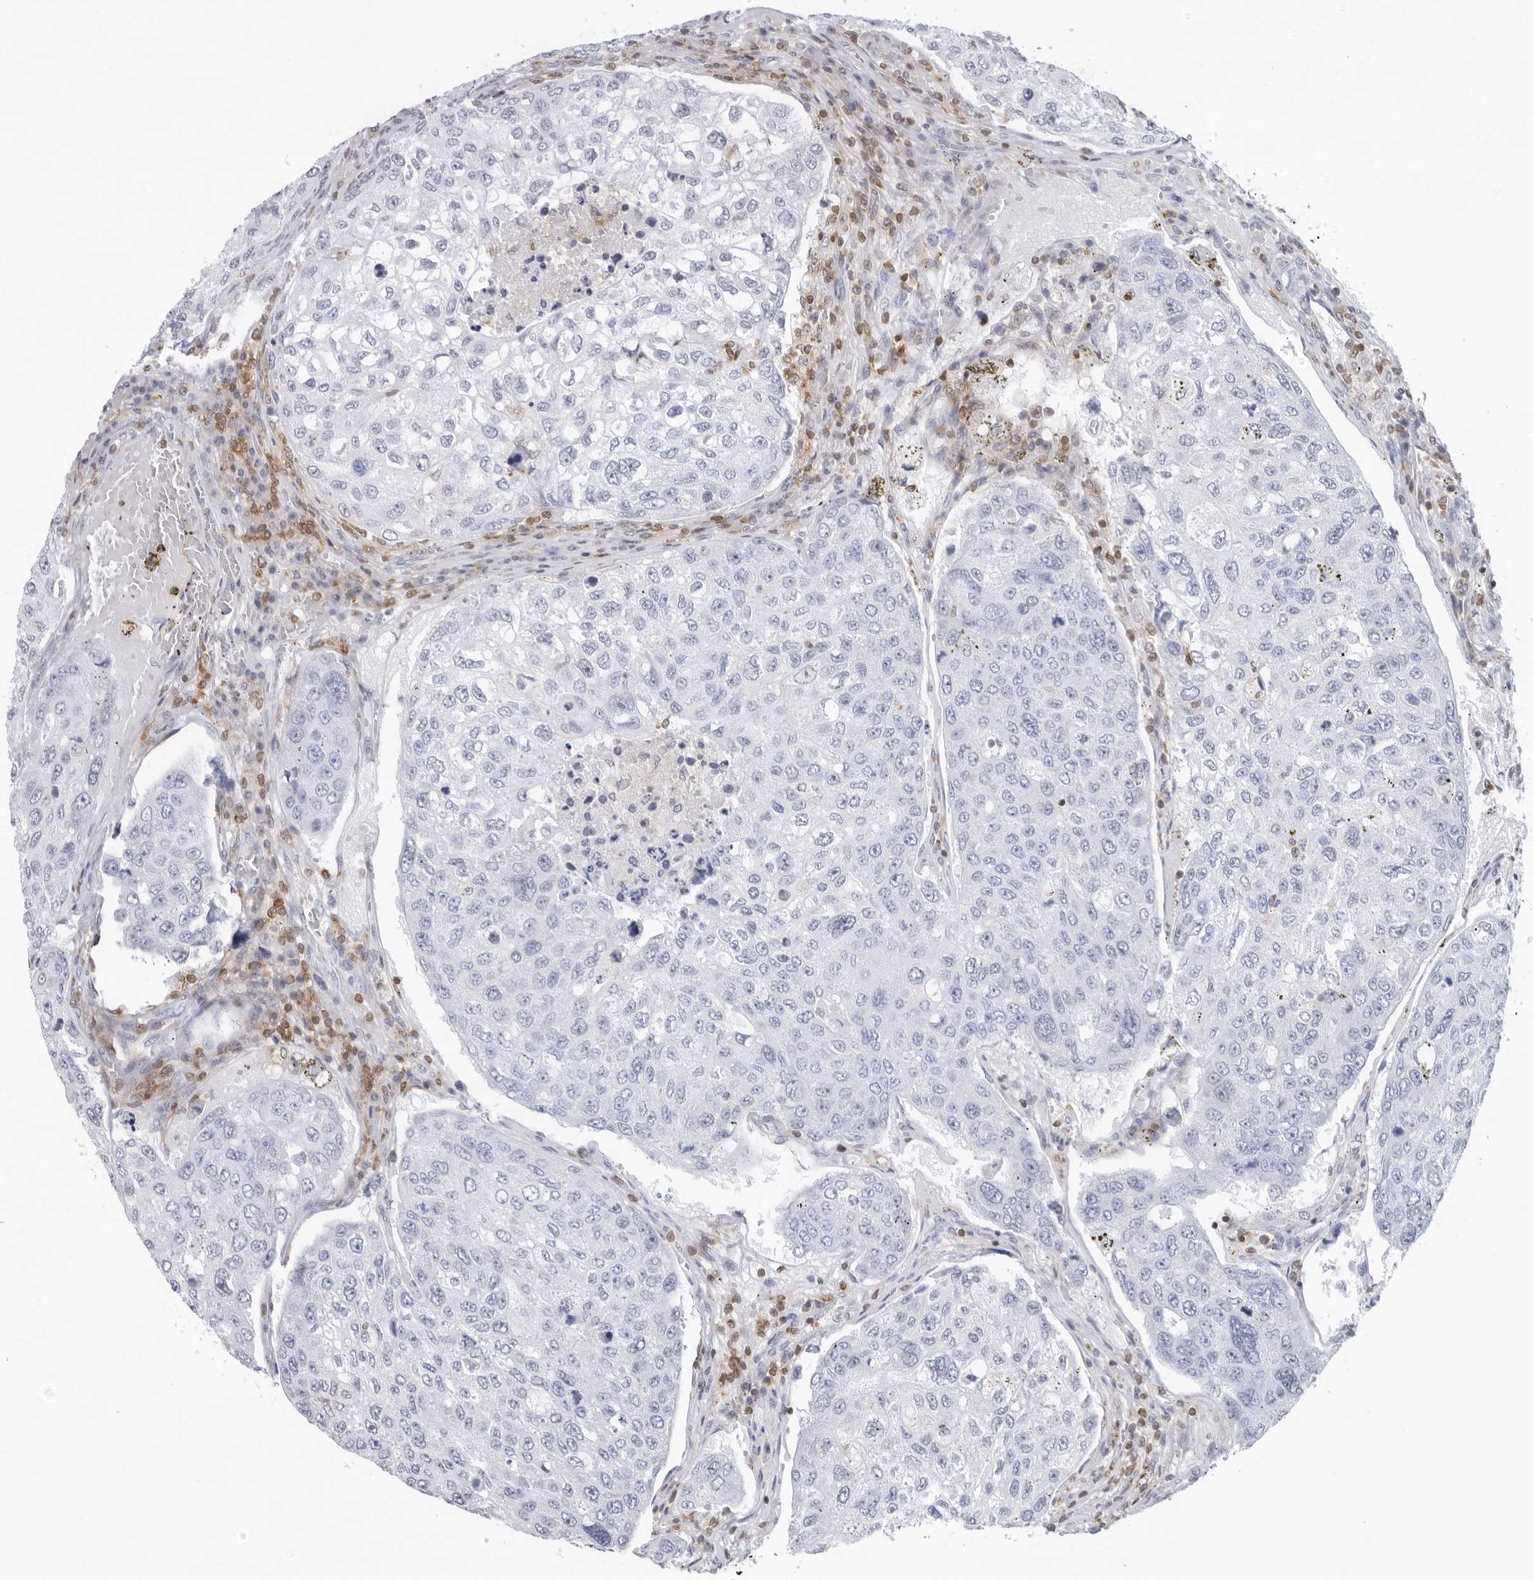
{"staining": {"intensity": "negative", "quantity": "none", "location": "none"}, "tissue": "urothelial cancer", "cell_type": "Tumor cells", "image_type": "cancer", "snomed": [{"axis": "morphology", "description": "Urothelial carcinoma, High grade"}, {"axis": "topography", "description": "Lymph node"}, {"axis": "topography", "description": "Urinary bladder"}], "caption": "Immunohistochemistry of human high-grade urothelial carcinoma displays no positivity in tumor cells.", "gene": "FMNL1", "patient": {"sex": "male", "age": 51}}